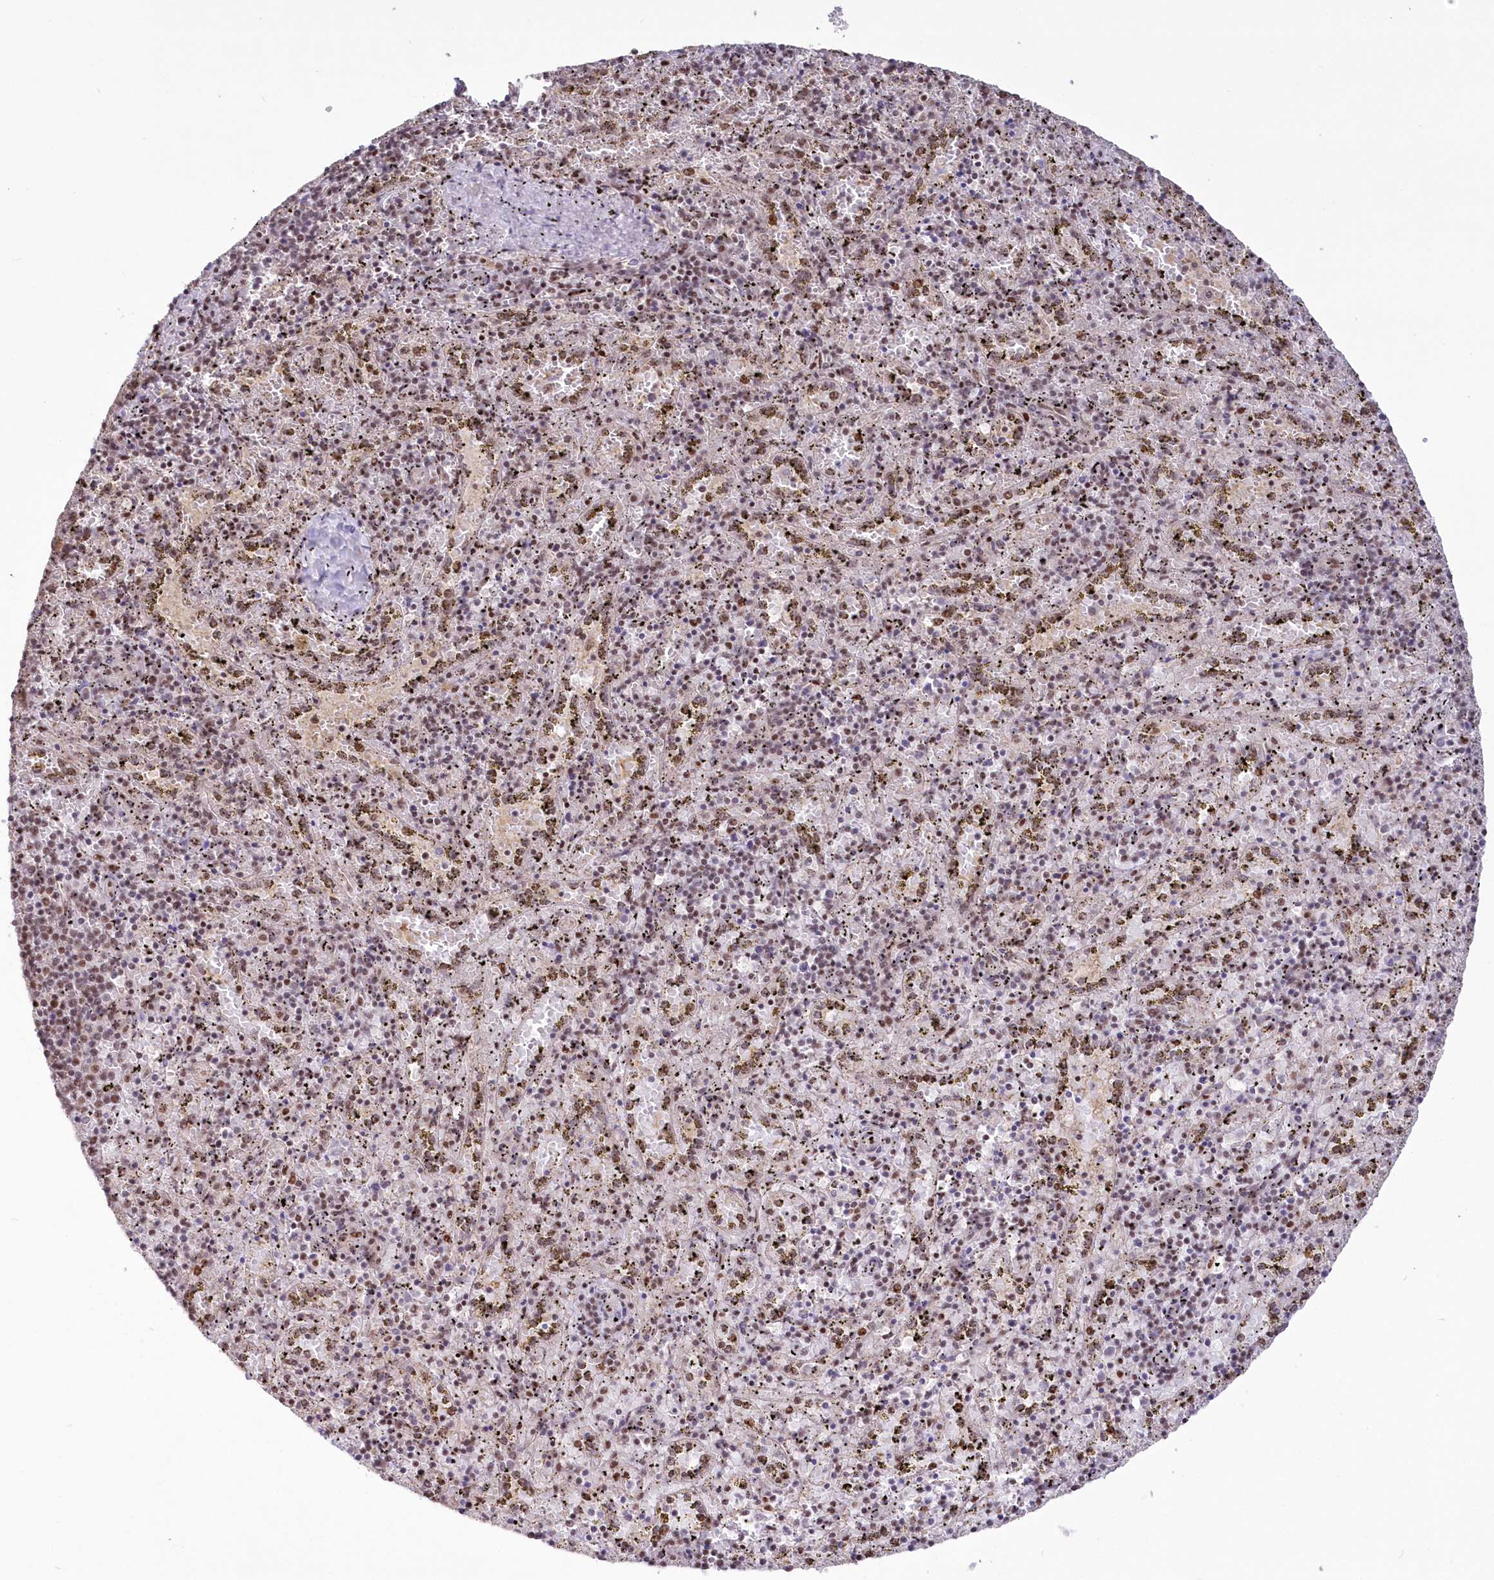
{"staining": {"intensity": "weak", "quantity": ">75%", "location": "nuclear"}, "tissue": "spleen", "cell_type": "Cells in red pulp", "image_type": "normal", "snomed": [{"axis": "morphology", "description": "Normal tissue, NOS"}, {"axis": "topography", "description": "Spleen"}], "caption": "Cells in red pulp display low levels of weak nuclear expression in approximately >75% of cells in unremarkable spleen.", "gene": "WBP1L", "patient": {"sex": "male", "age": 11}}